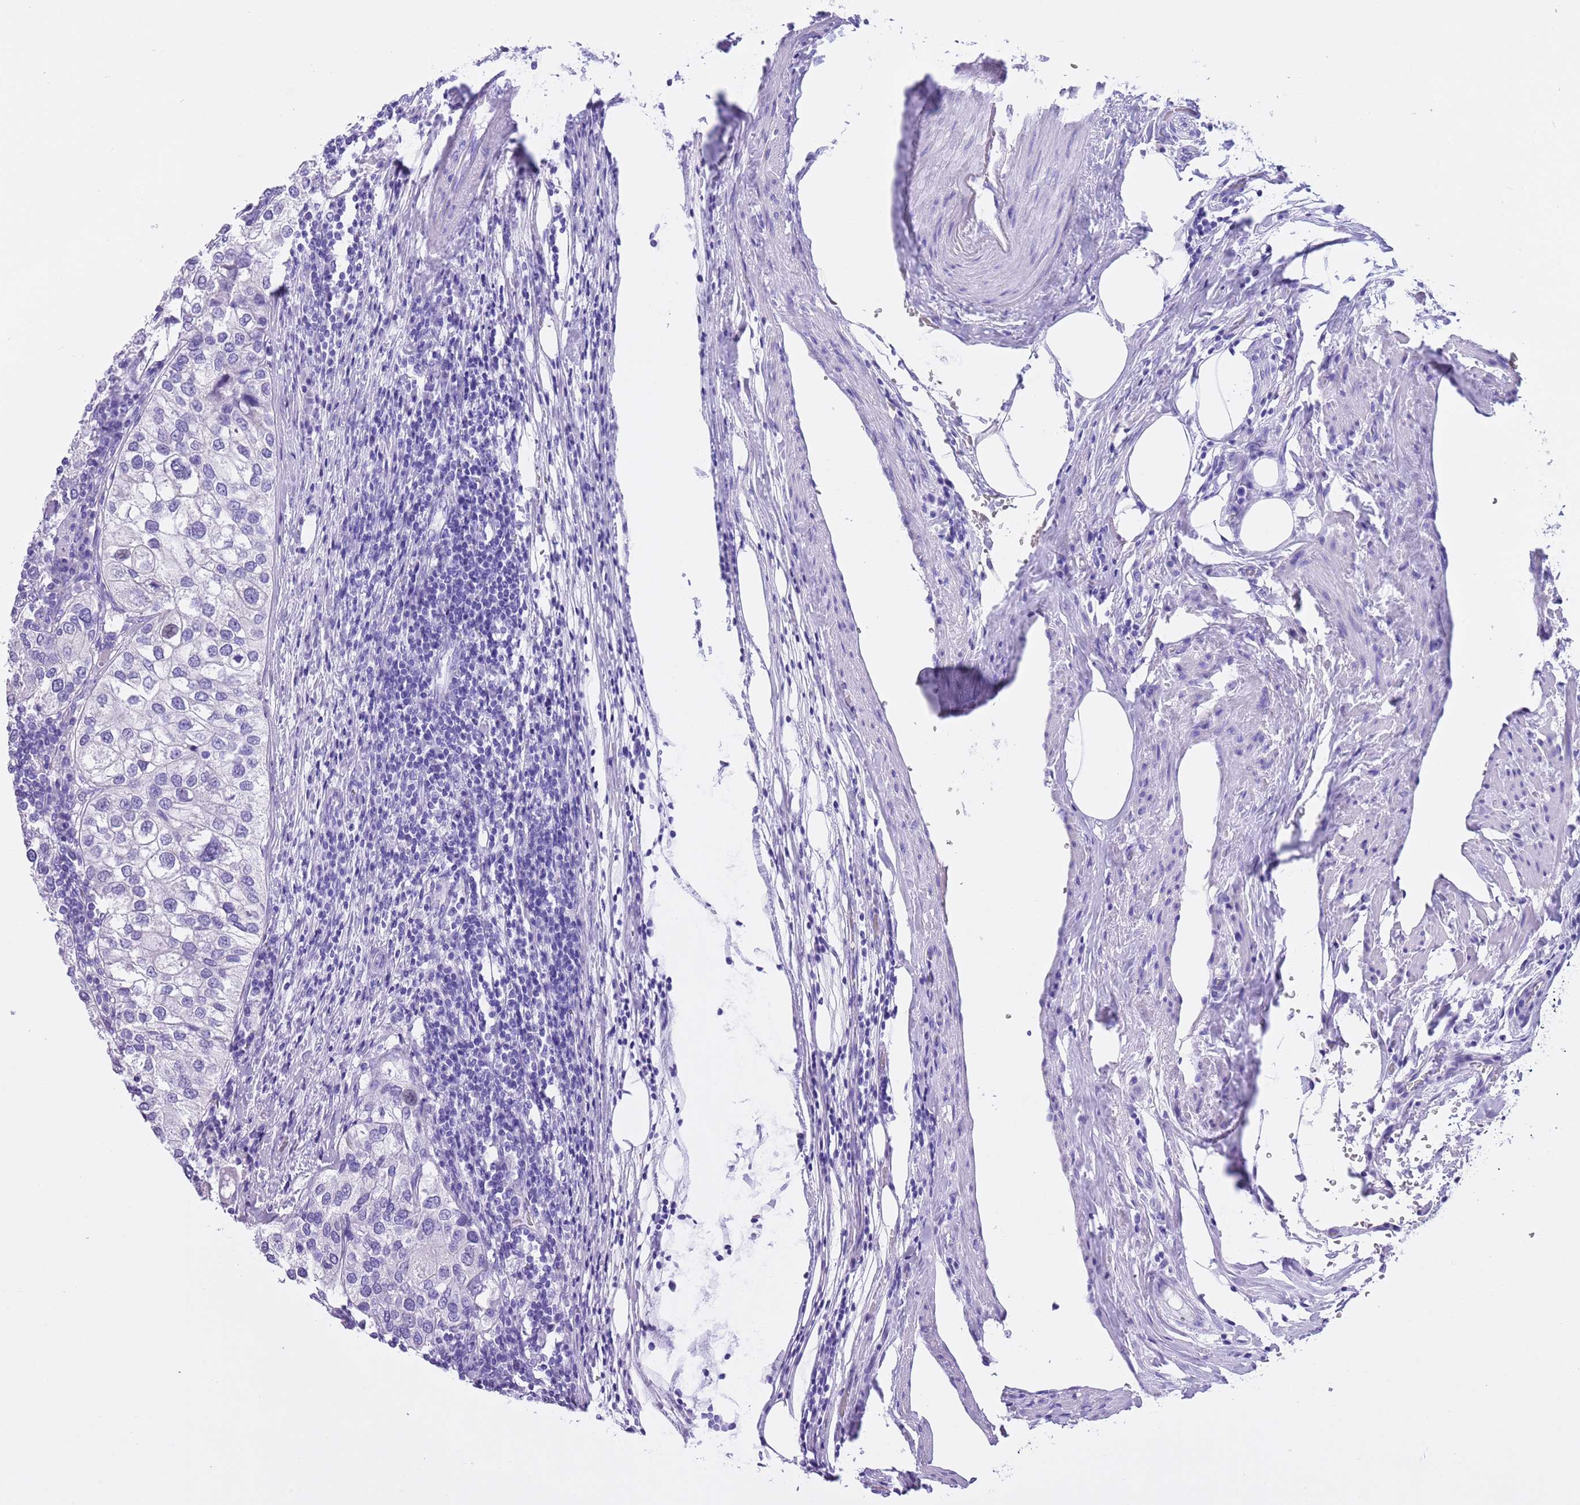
{"staining": {"intensity": "negative", "quantity": "none", "location": "none"}, "tissue": "urothelial cancer", "cell_type": "Tumor cells", "image_type": "cancer", "snomed": [{"axis": "morphology", "description": "Urothelial carcinoma, High grade"}, {"axis": "topography", "description": "Urinary bladder"}], "caption": "DAB (3,3'-diaminobenzidine) immunohistochemical staining of human urothelial cancer shows no significant positivity in tumor cells.", "gene": "TMEM185B", "patient": {"sex": "male", "age": 64}}